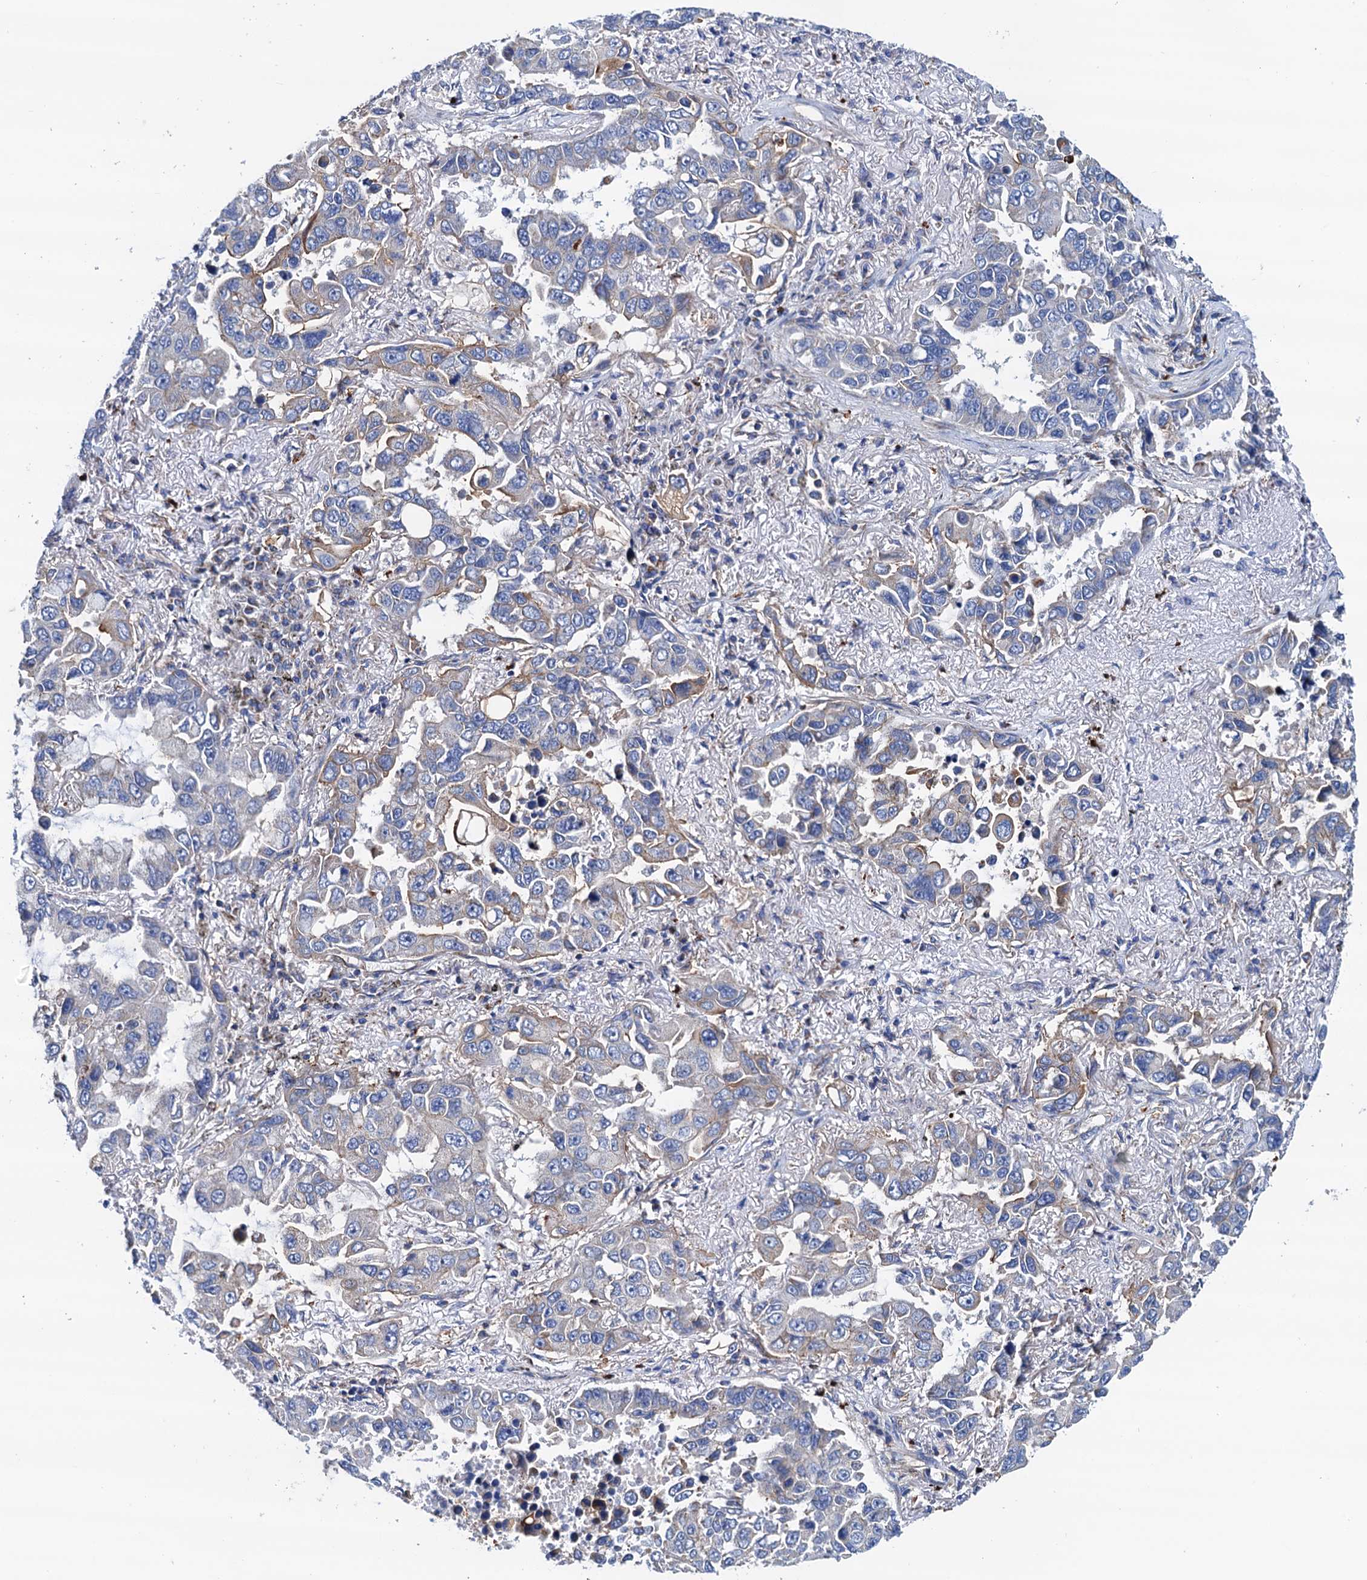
{"staining": {"intensity": "negative", "quantity": "none", "location": "none"}, "tissue": "lung cancer", "cell_type": "Tumor cells", "image_type": "cancer", "snomed": [{"axis": "morphology", "description": "Adenocarcinoma, NOS"}, {"axis": "topography", "description": "Lung"}], "caption": "Immunohistochemistry photomicrograph of human lung cancer (adenocarcinoma) stained for a protein (brown), which demonstrates no positivity in tumor cells. (Brightfield microscopy of DAB immunohistochemistry at high magnification).", "gene": "RASSF9", "patient": {"sex": "male", "age": 64}}